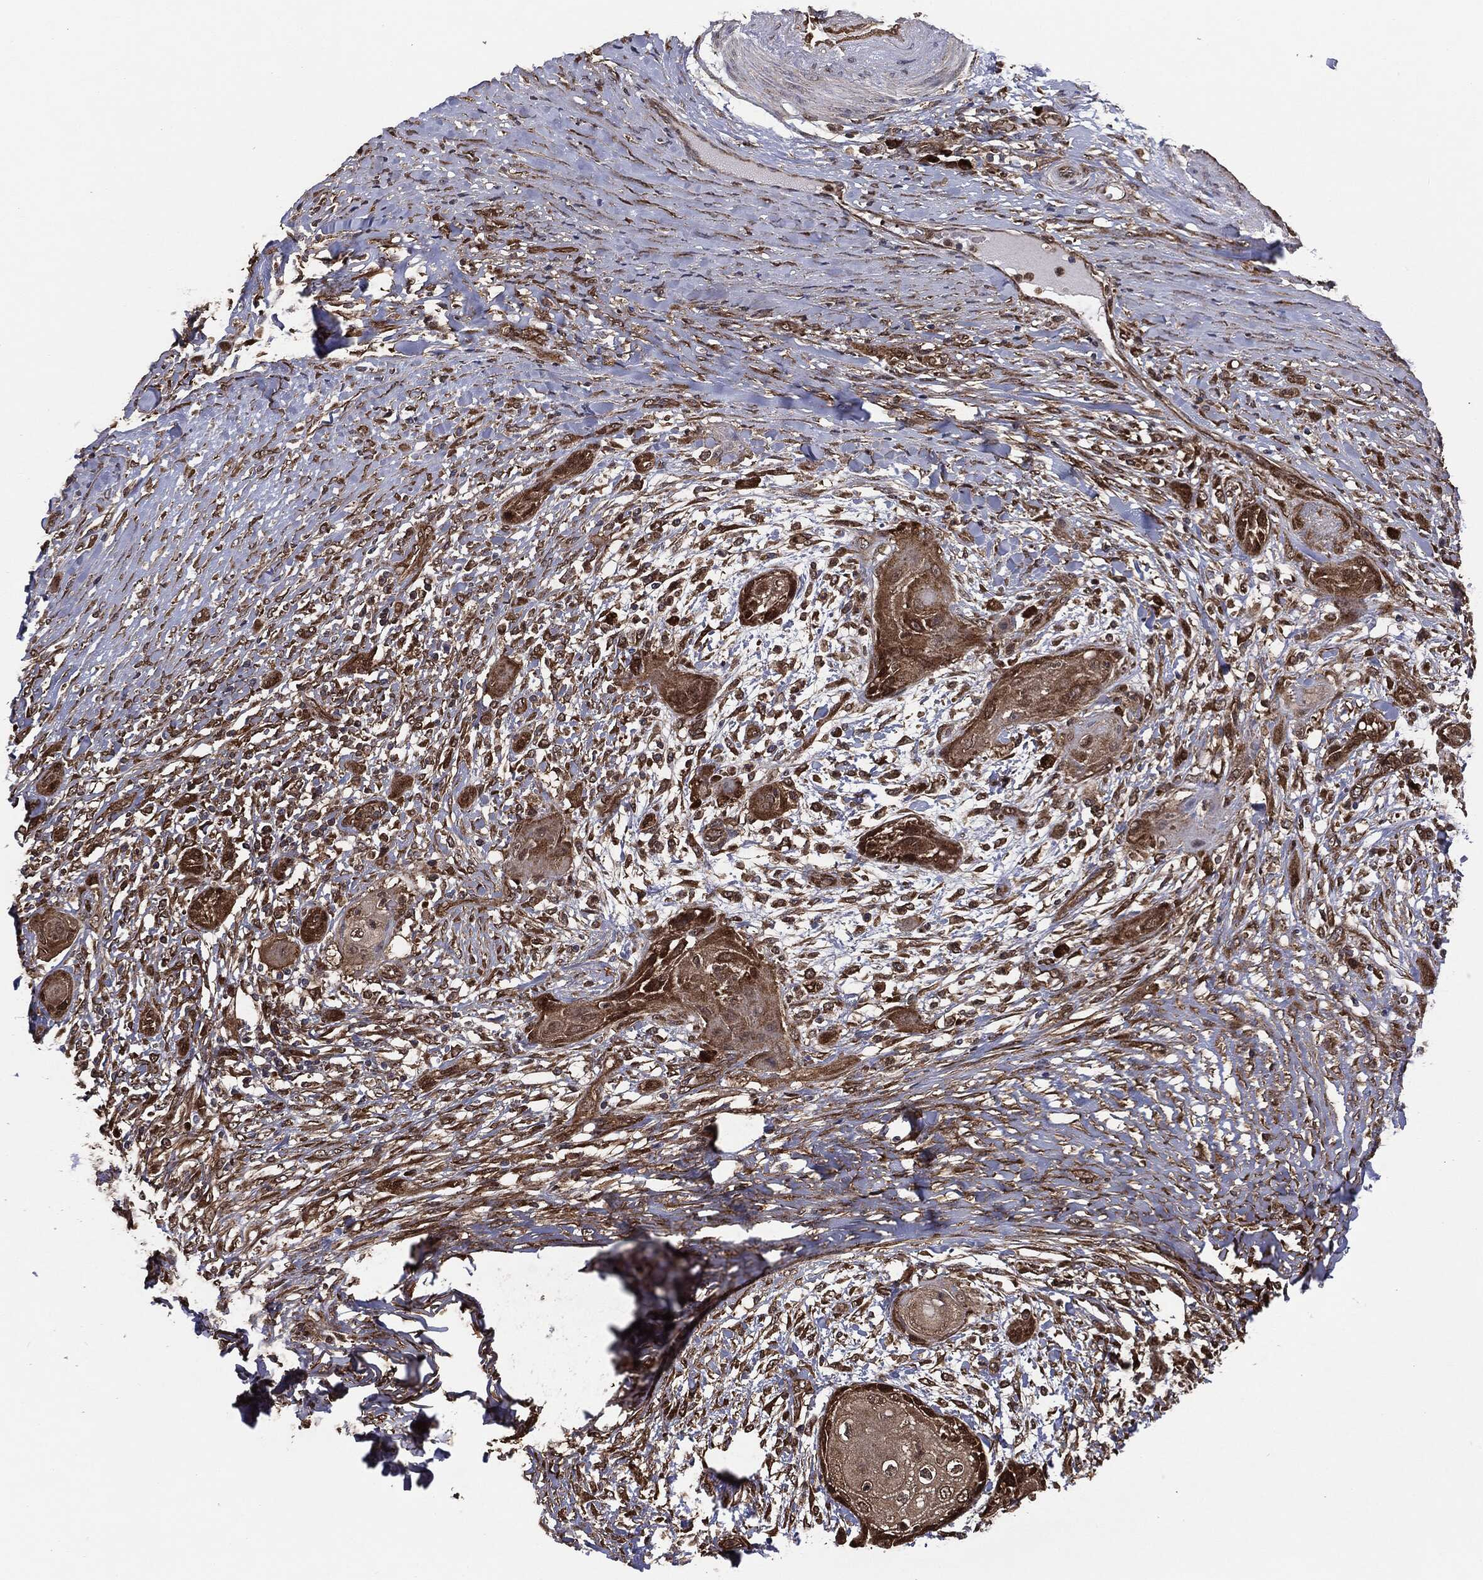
{"staining": {"intensity": "moderate", "quantity": ">75%", "location": "cytoplasmic/membranous"}, "tissue": "skin cancer", "cell_type": "Tumor cells", "image_type": "cancer", "snomed": [{"axis": "morphology", "description": "Squamous cell carcinoma, NOS"}, {"axis": "topography", "description": "Skin"}], "caption": "The histopathology image demonstrates staining of skin cancer, revealing moderate cytoplasmic/membranous protein positivity (brown color) within tumor cells.", "gene": "NME1", "patient": {"sex": "male", "age": 62}}